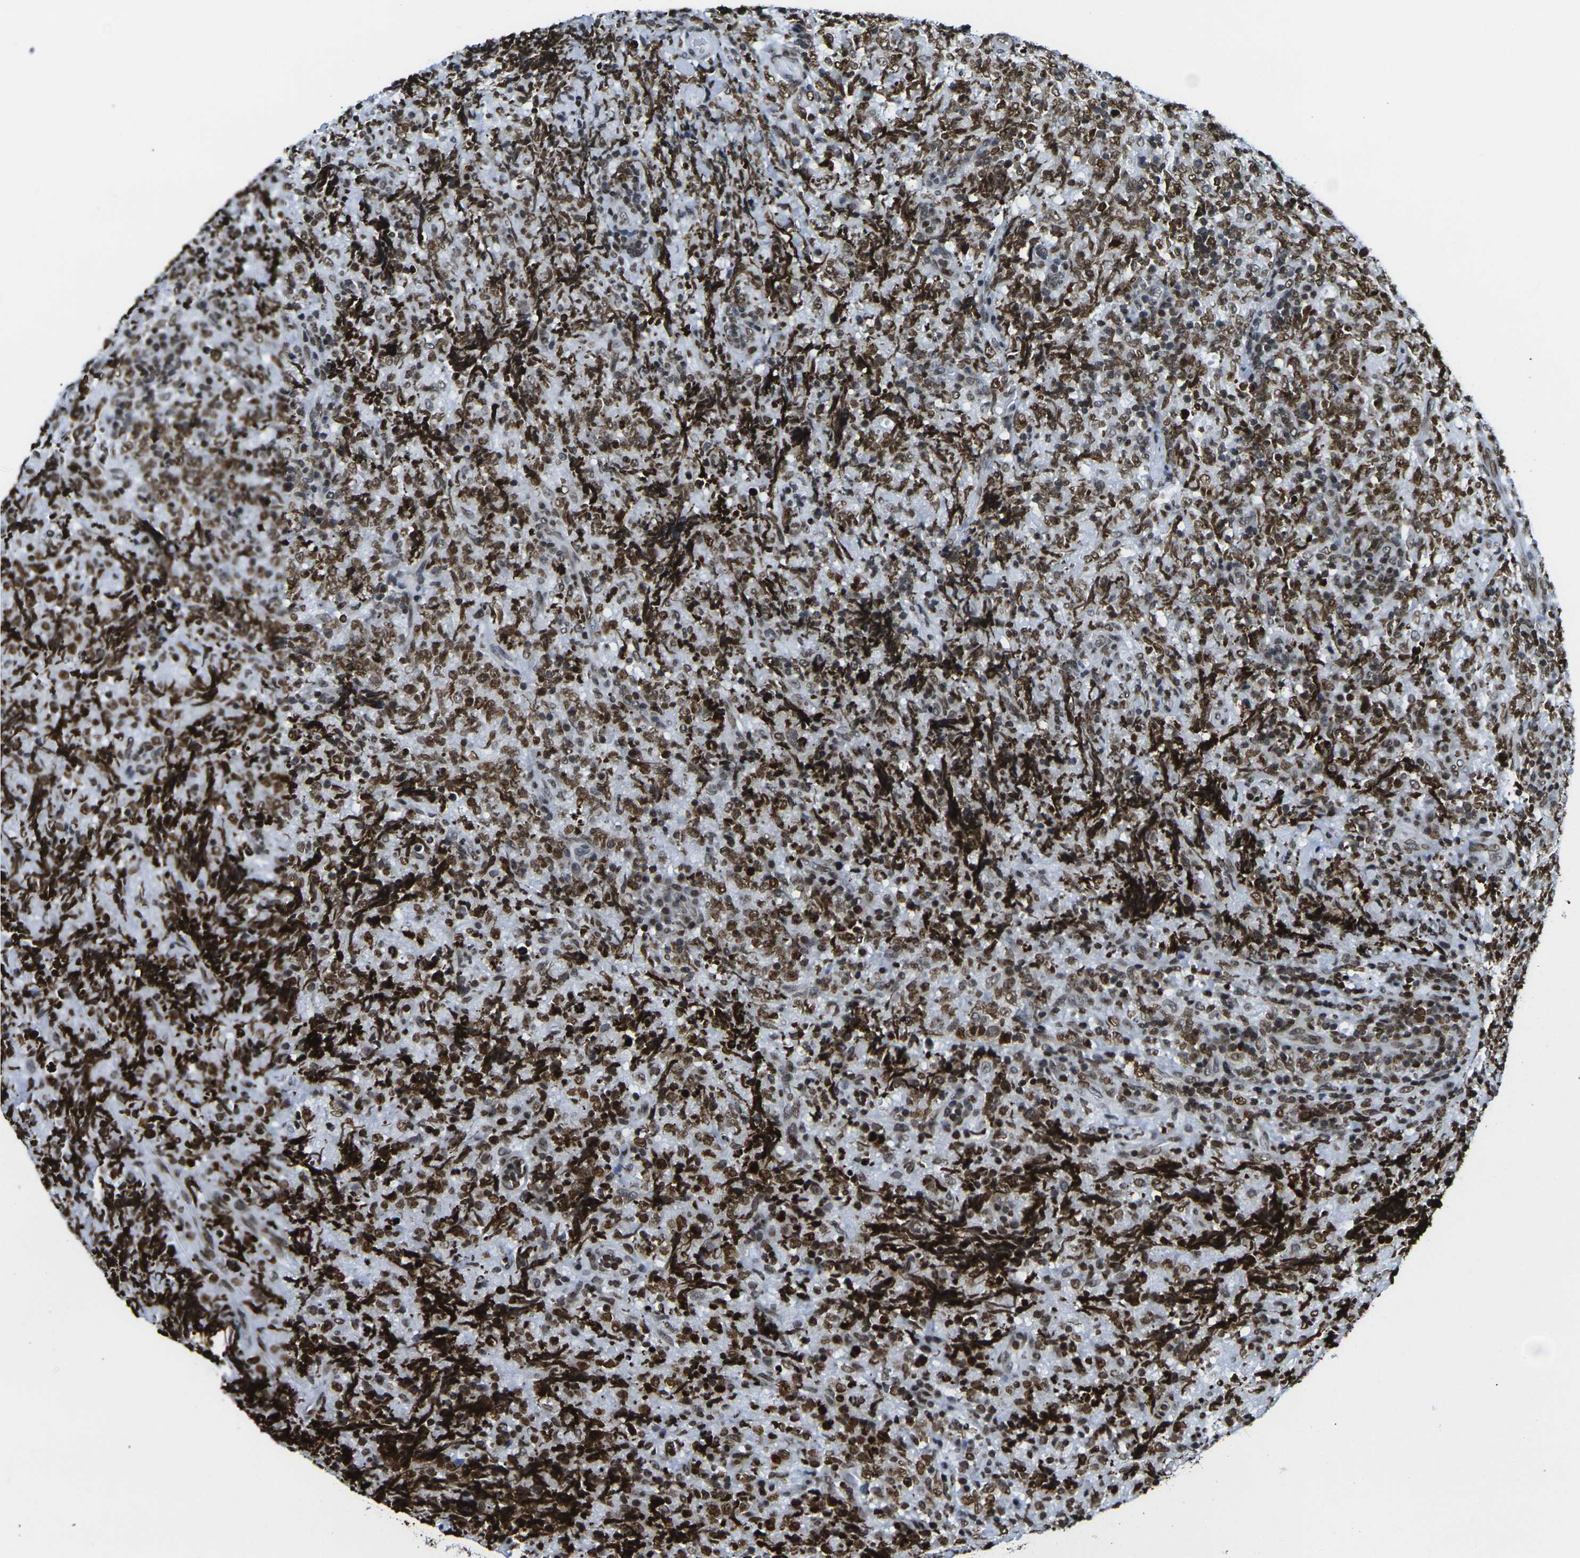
{"staining": {"intensity": "strong", "quantity": ">75%", "location": "nuclear"}, "tissue": "lymphoma", "cell_type": "Tumor cells", "image_type": "cancer", "snomed": [{"axis": "morphology", "description": "Malignant lymphoma, non-Hodgkin's type, High grade"}, {"axis": "topography", "description": "Tonsil"}], "caption": "Immunohistochemical staining of human high-grade malignant lymphoma, non-Hodgkin's type demonstrates high levels of strong nuclear protein staining in about >75% of tumor cells.", "gene": "H2AX", "patient": {"sex": "female", "age": 36}}